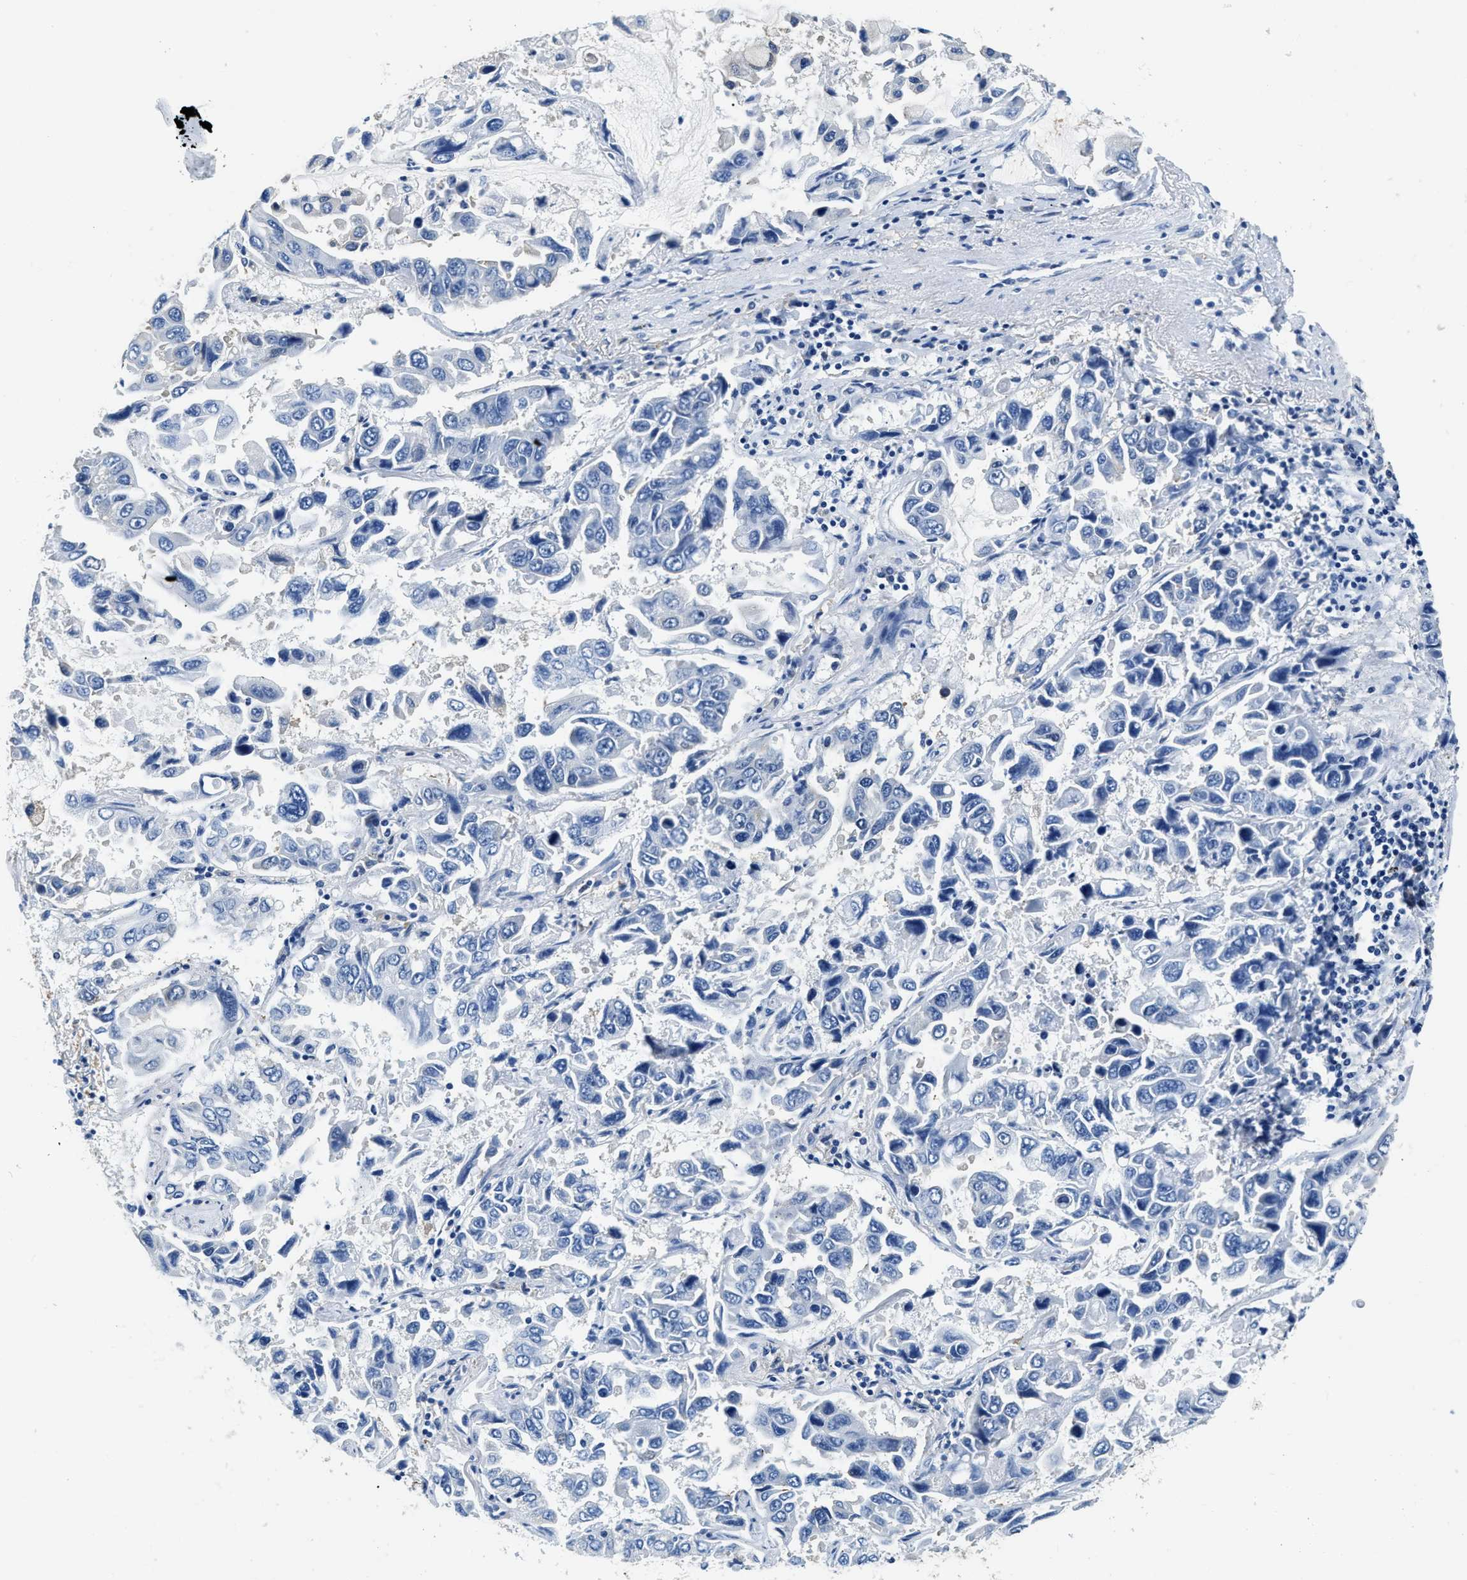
{"staining": {"intensity": "negative", "quantity": "none", "location": "none"}, "tissue": "lung cancer", "cell_type": "Tumor cells", "image_type": "cancer", "snomed": [{"axis": "morphology", "description": "Adenocarcinoma, NOS"}, {"axis": "topography", "description": "Lung"}], "caption": "Immunohistochemical staining of lung cancer displays no significant expression in tumor cells.", "gene": "ZDHHC13", "patient": {"sex": "male", "age": 64}}